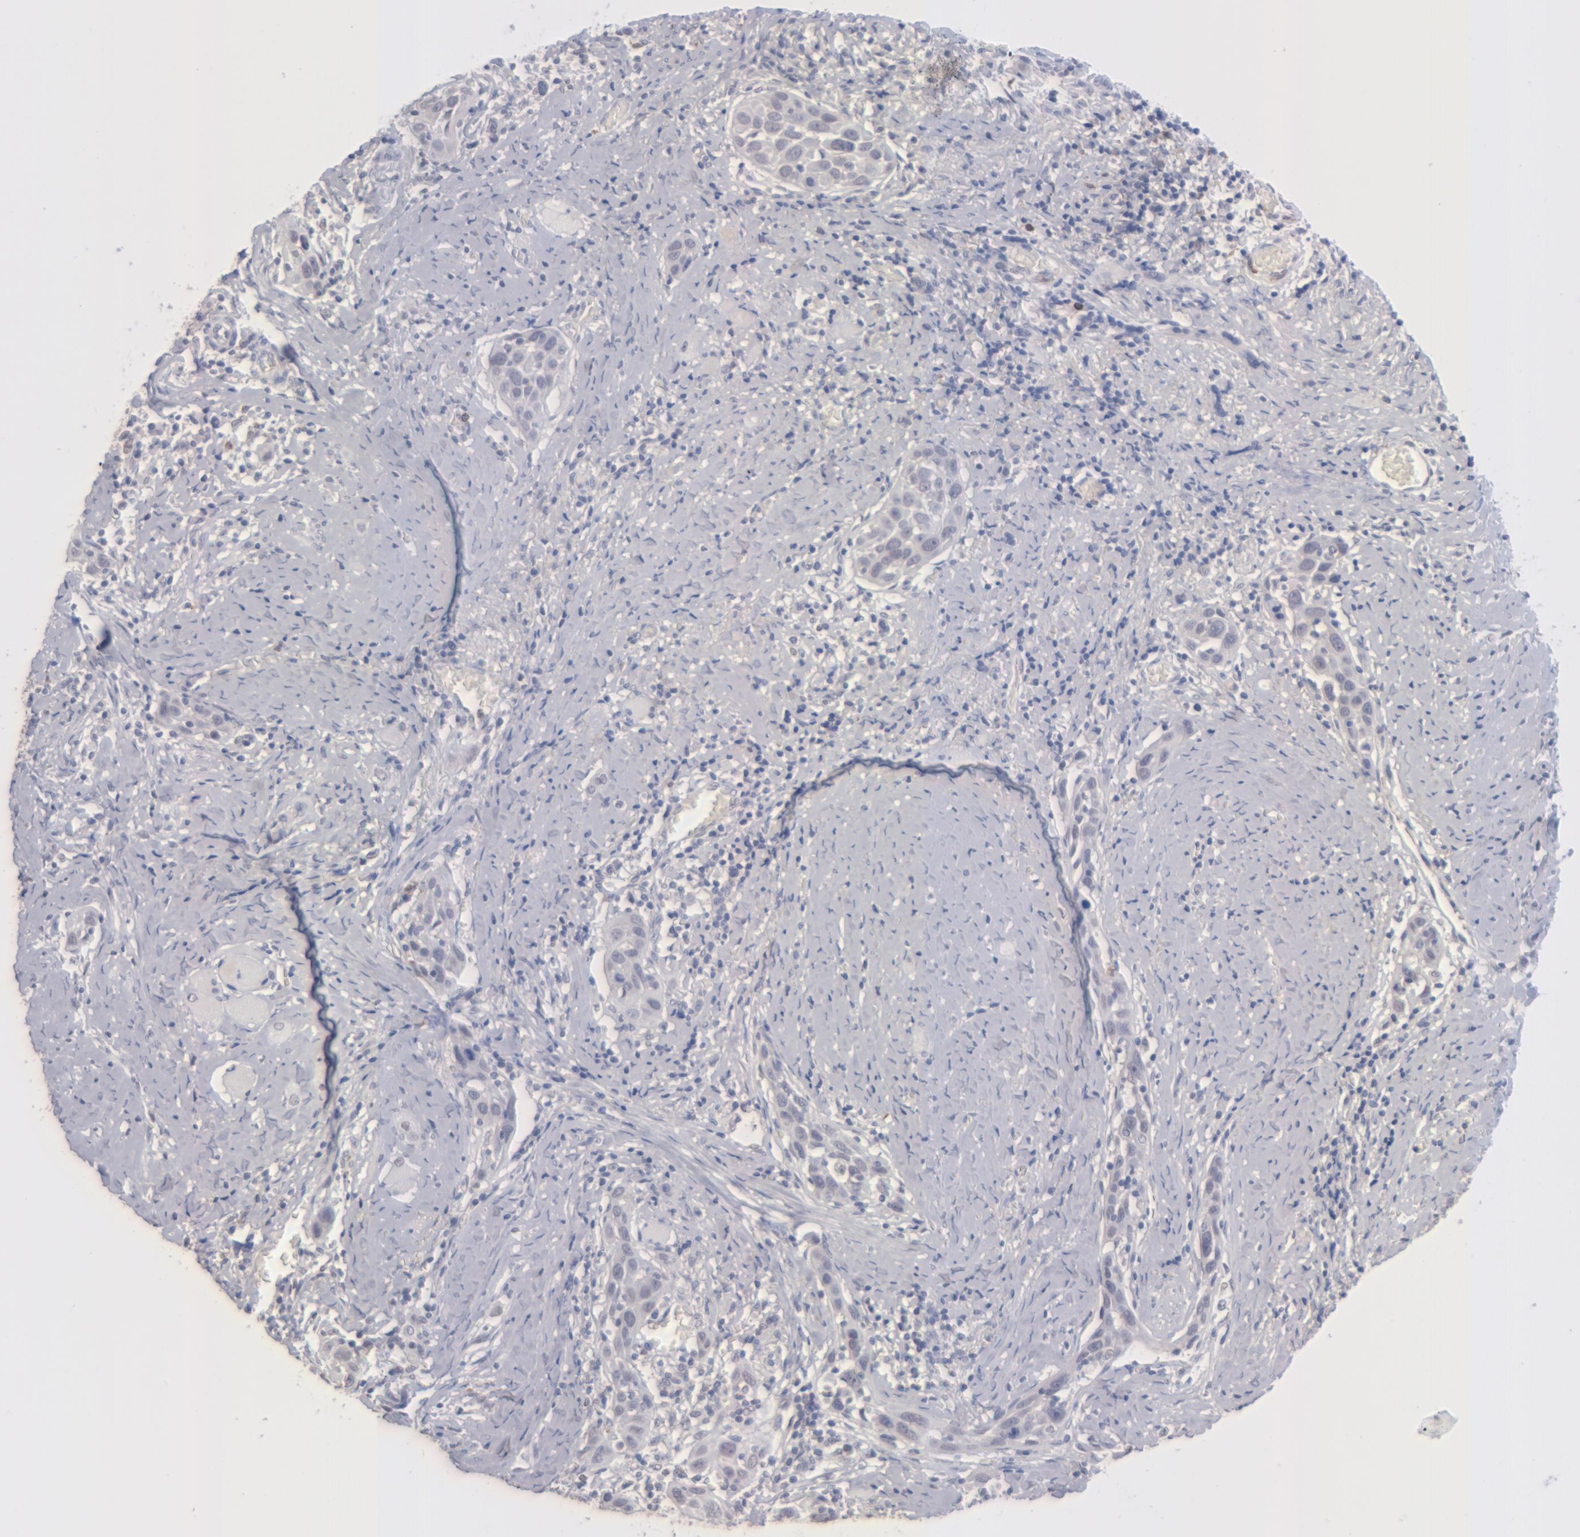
{"staining": {"intensity": "negative", "quantity": "none", "location": "none"}, "tissue": "head and neck cancer", "cell_type": "Tumor cells", "image_type": "cancer", "snomed": [{"axis": "morphology", "description": "Squamous cell carcinoma, NOS"}, {"axis": "topography", "description": "Oral tissue"}, {"axis": "topography", "description": "Head-Neck"}], "caption": "This is a histopathology image of immunohistochemistry staining of squamous cell carcinoma (head and neck), which shows no staining in tumor cells.", "gene": "MGAM", "patient": {"sex": "female", "age": 50}}